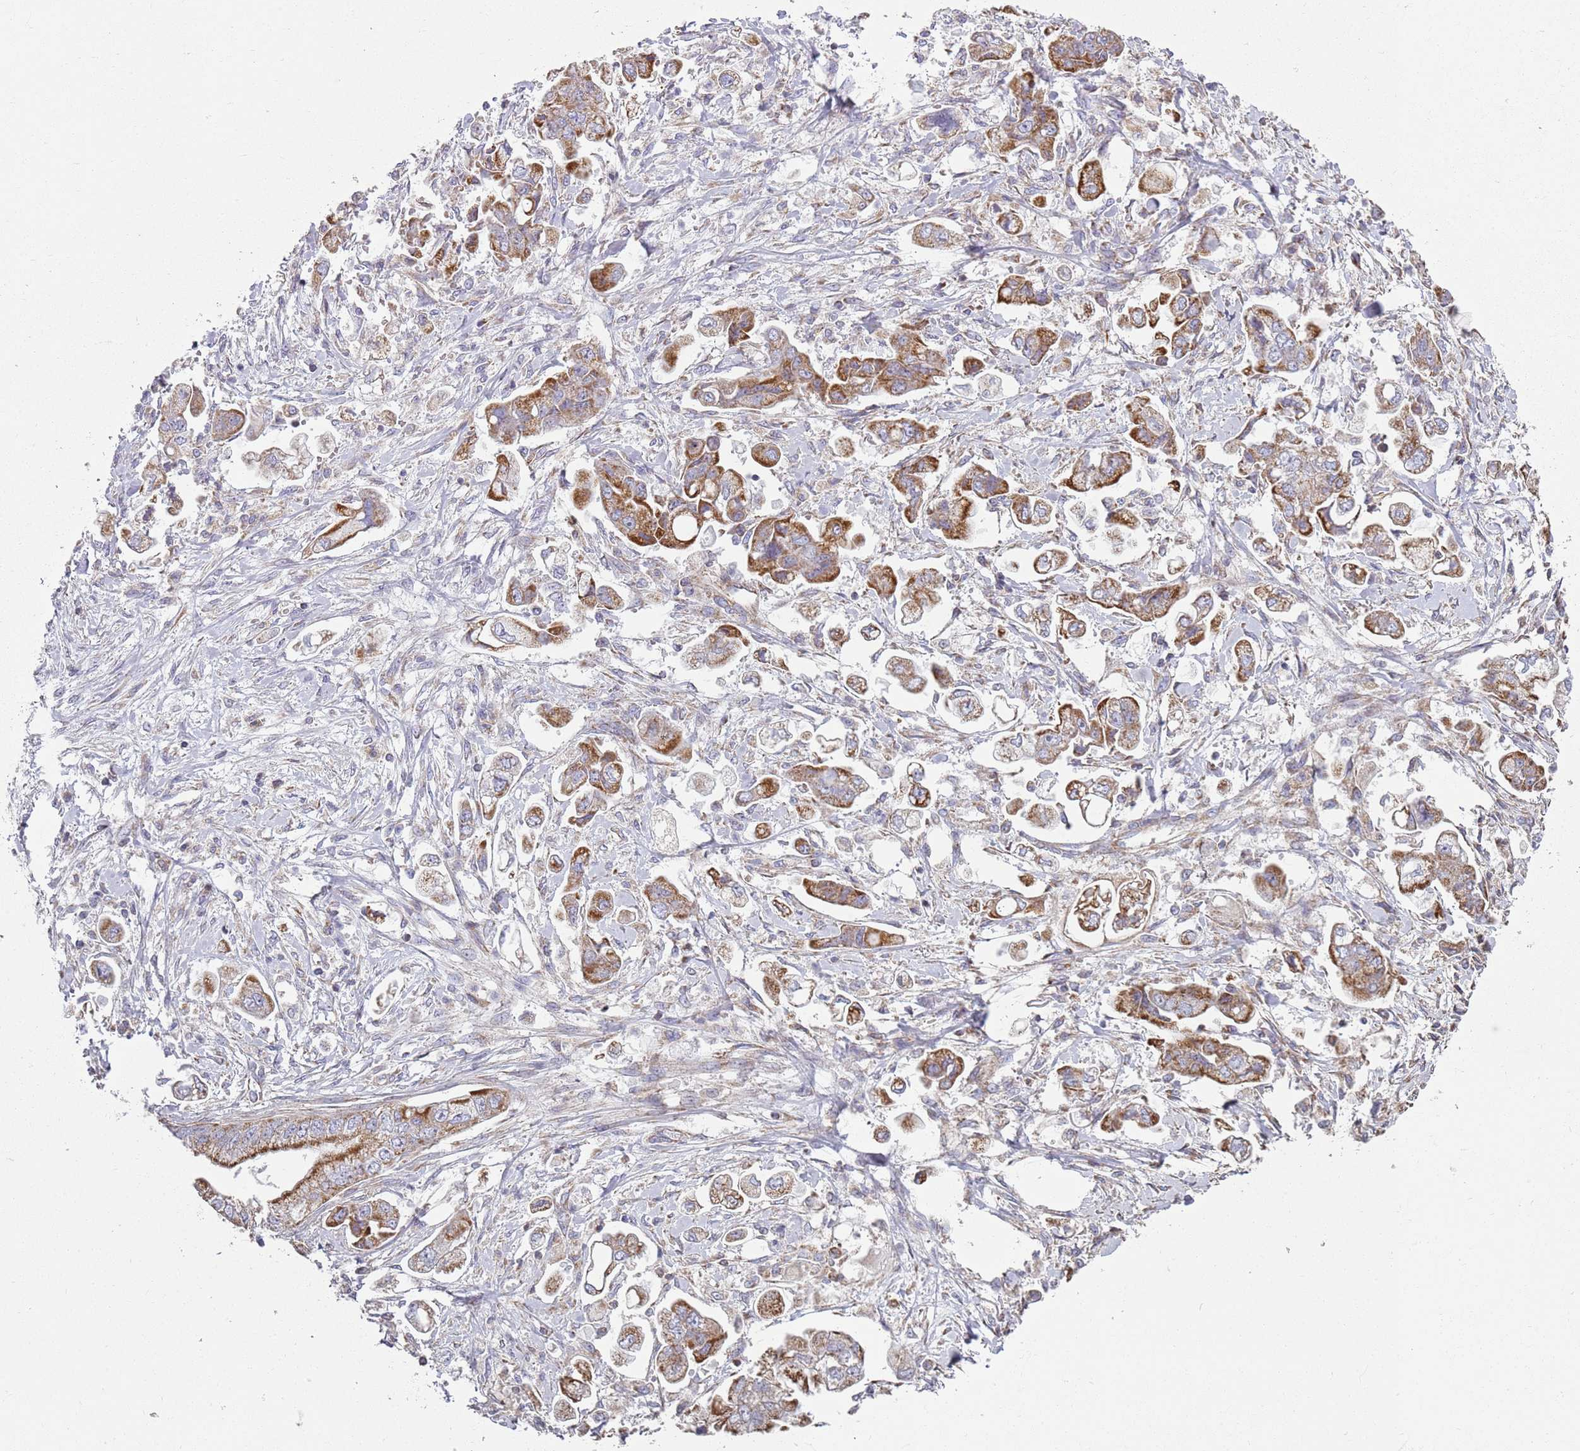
{"staining": {"intensity": "moderate", "quantity": ">75%", "location": "cytoplasmic/membranous"}, "tissue": "stomach cancer", "cell_type": "Tumor cells", "image_type": "cancer", "snomed": [{"axis": "morphology", "description": "Adenocarcinoma, NOS"}, {"axis": "topography", "description": "Stomach"}], "caption": "Moderate cytoplasmic/membranous protein positivity is appreciated in about >75% of tumor cells in adenocarcinoma (stomach). The staining was performed using DAB (3,3'-diaminobenzidine) to visualize the protein expression in brown, while the nuclei were stained in blue with hematoxylin (Magnification: 20x).", "gene": "GAS8", "patient": {"sex": "male", "age": 62}}